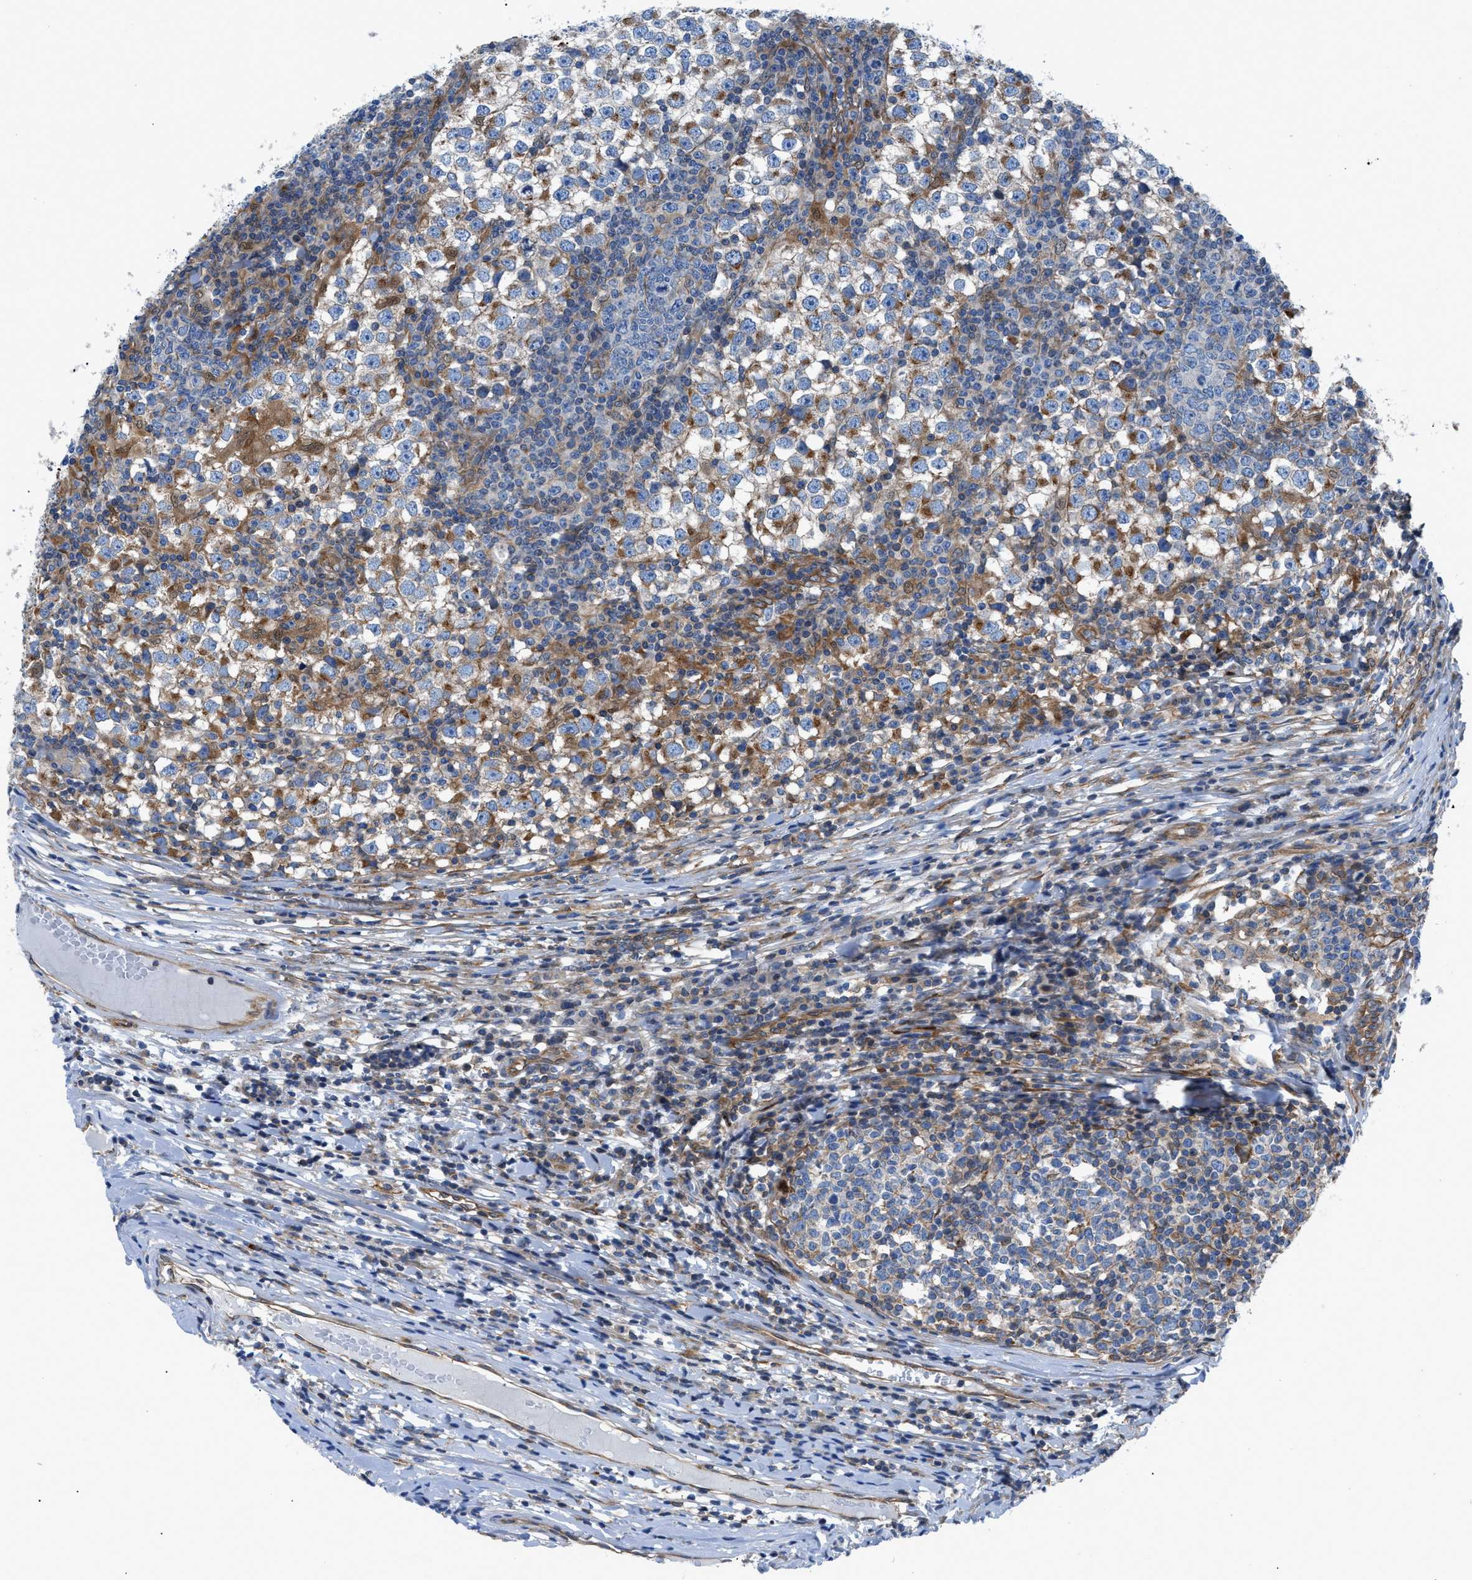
{"staining": {"intensity": "moderate", "quantity": "25%-75%", "location": "cytoplasmic/membranous"}, "tissue": "testis cancer", "cell_type": "Tumor cells", "image_type": "cancer", "snomed": [{"axis": "morphology", "description": "Seminoma, NOS"}, {"axis": "topography", "description": "Testis"}], "caption": "Tumor cells demonstrate medium levels of moderate cytoplasmic/membranous positivity in about 25%-75% of cells in human testis seminoma.", "gene": "DMAC1", "patient": {"sex": "male", "age": 65}}